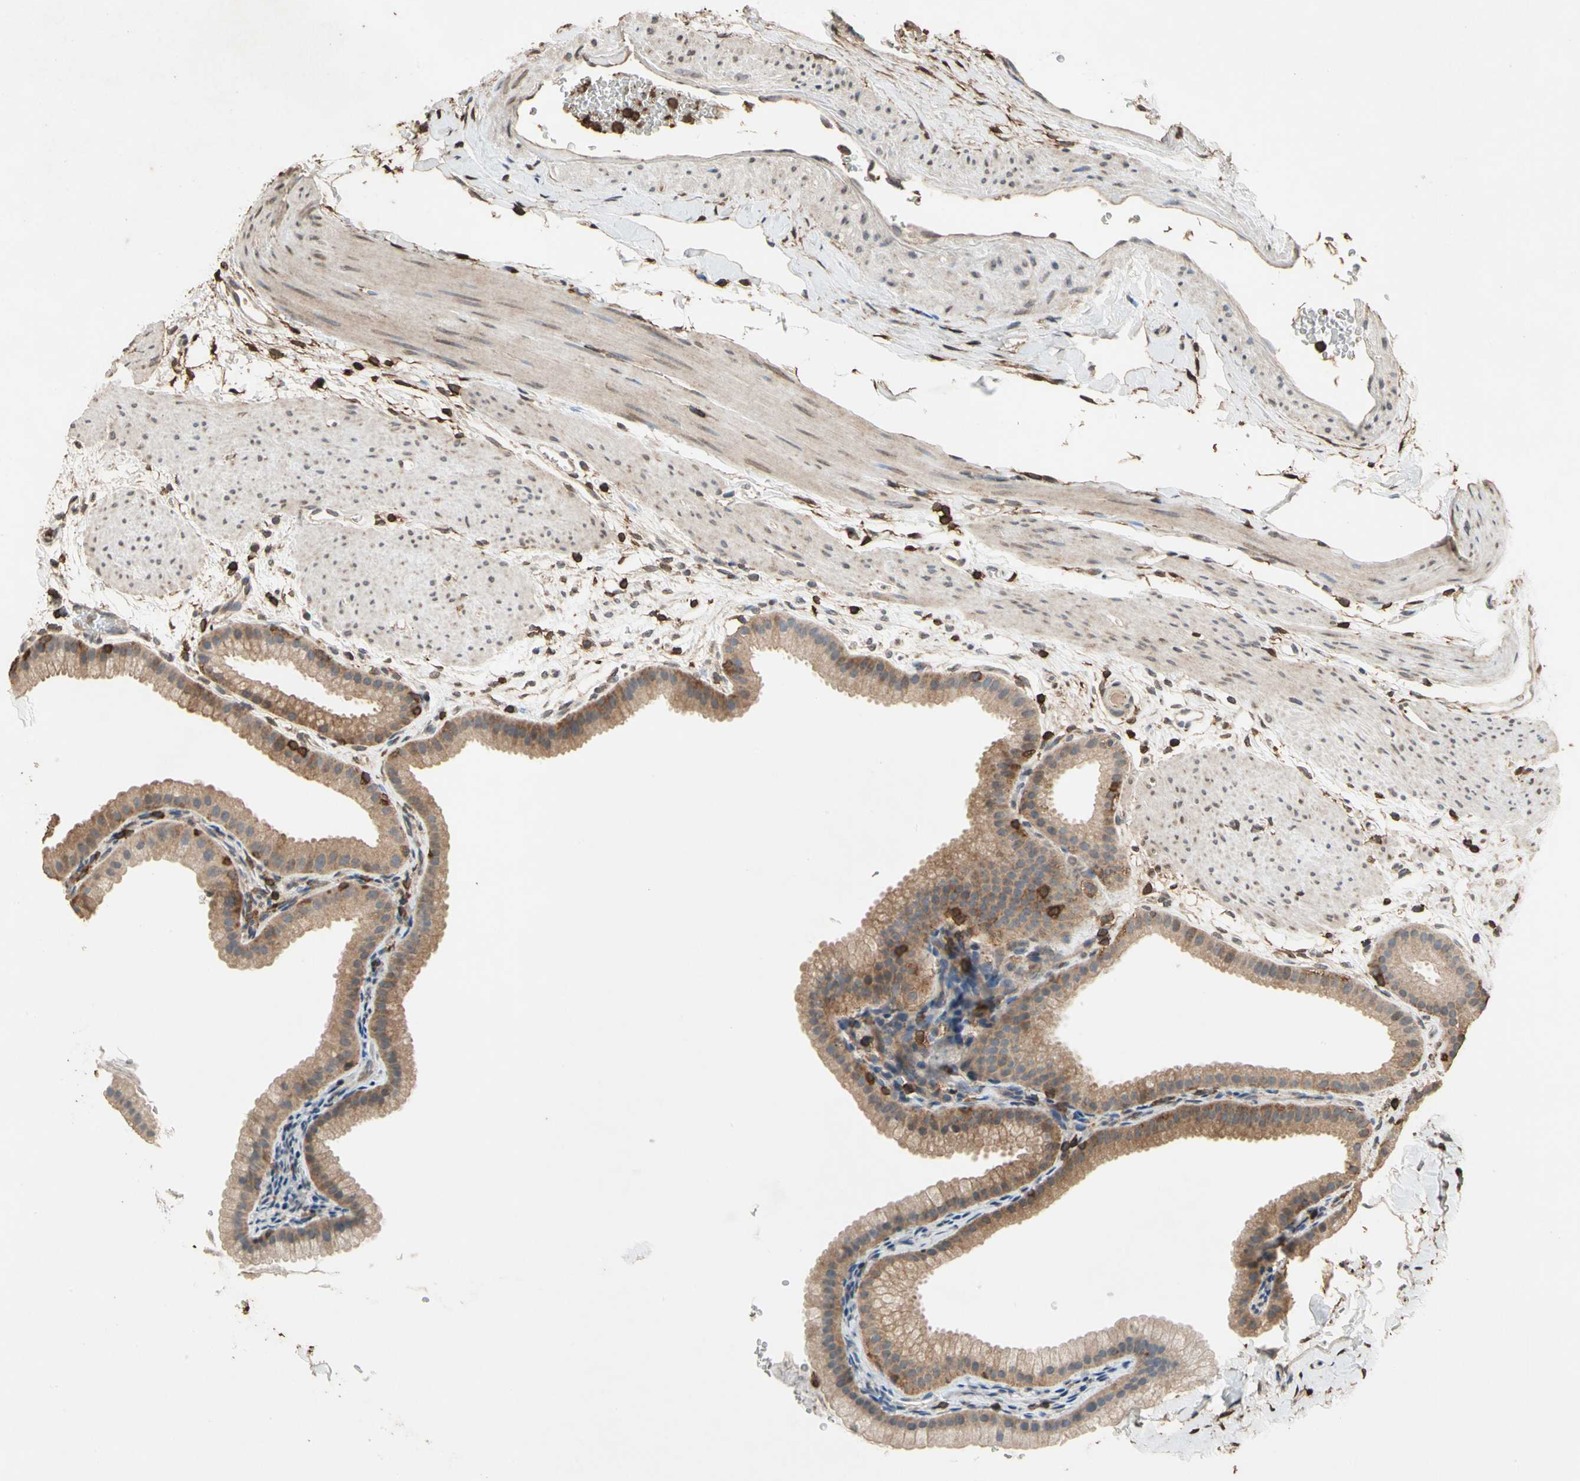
{"staining": {"intensity": "moderate", "quantity": ">75%", "location": "cytoplasmic/membranous"}, "tissue": "gallbladder", "cell_type": "Glandular cells", "image_type": "normal", "snomed": [{"axis": "morphology", "description": "Normal tissue, NOS"}, {"axis": "topography", "description": "Gallbladder"}], "caption": "Protein analysis of benign gallbladder displays moderate cytoplasmic/membranous staining in about >75% of glandular cells. (IHC, brightfield microscopy, high magnification).", "gene": "MAP3K10", "patient": {"sex": "female", "age": 64}}